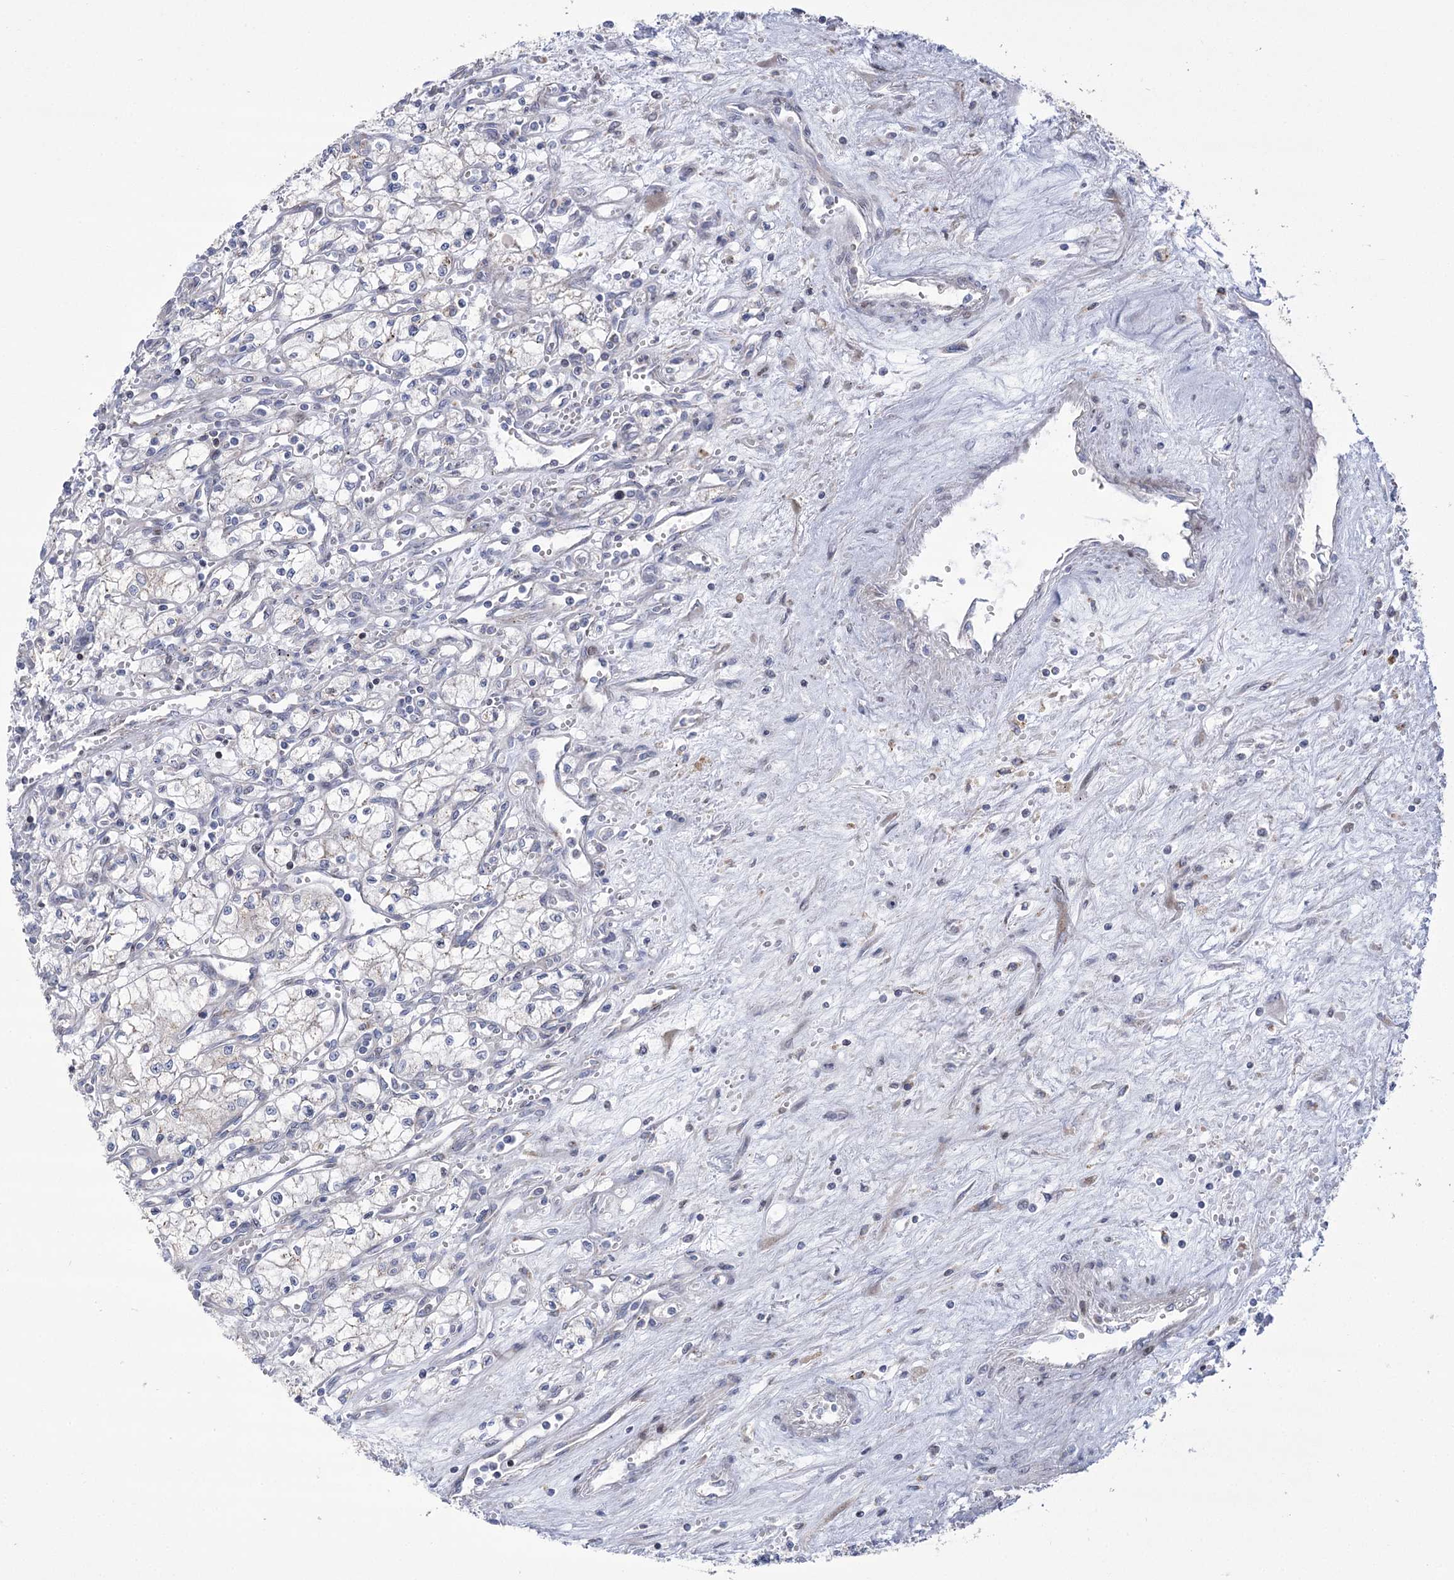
{"staining": {"intensity": "negative", "quantity": "none", "location": "none"}, "tissue": "renal cancer", "cell_type": "Tumor cells", "image_type": "cancer", "snomed": [{"axis": "morphology", "description": "Adenocarcinoma, NOS"}, {"axis": "topography", "description": "Kidney"}], "caption": "Immunohistochemical staining of human renal cancer (adenocarcinoma) displays no significant expression in tumor cells.", "gene": "NME7", "patient": {"sex": "male", "age": 59}}